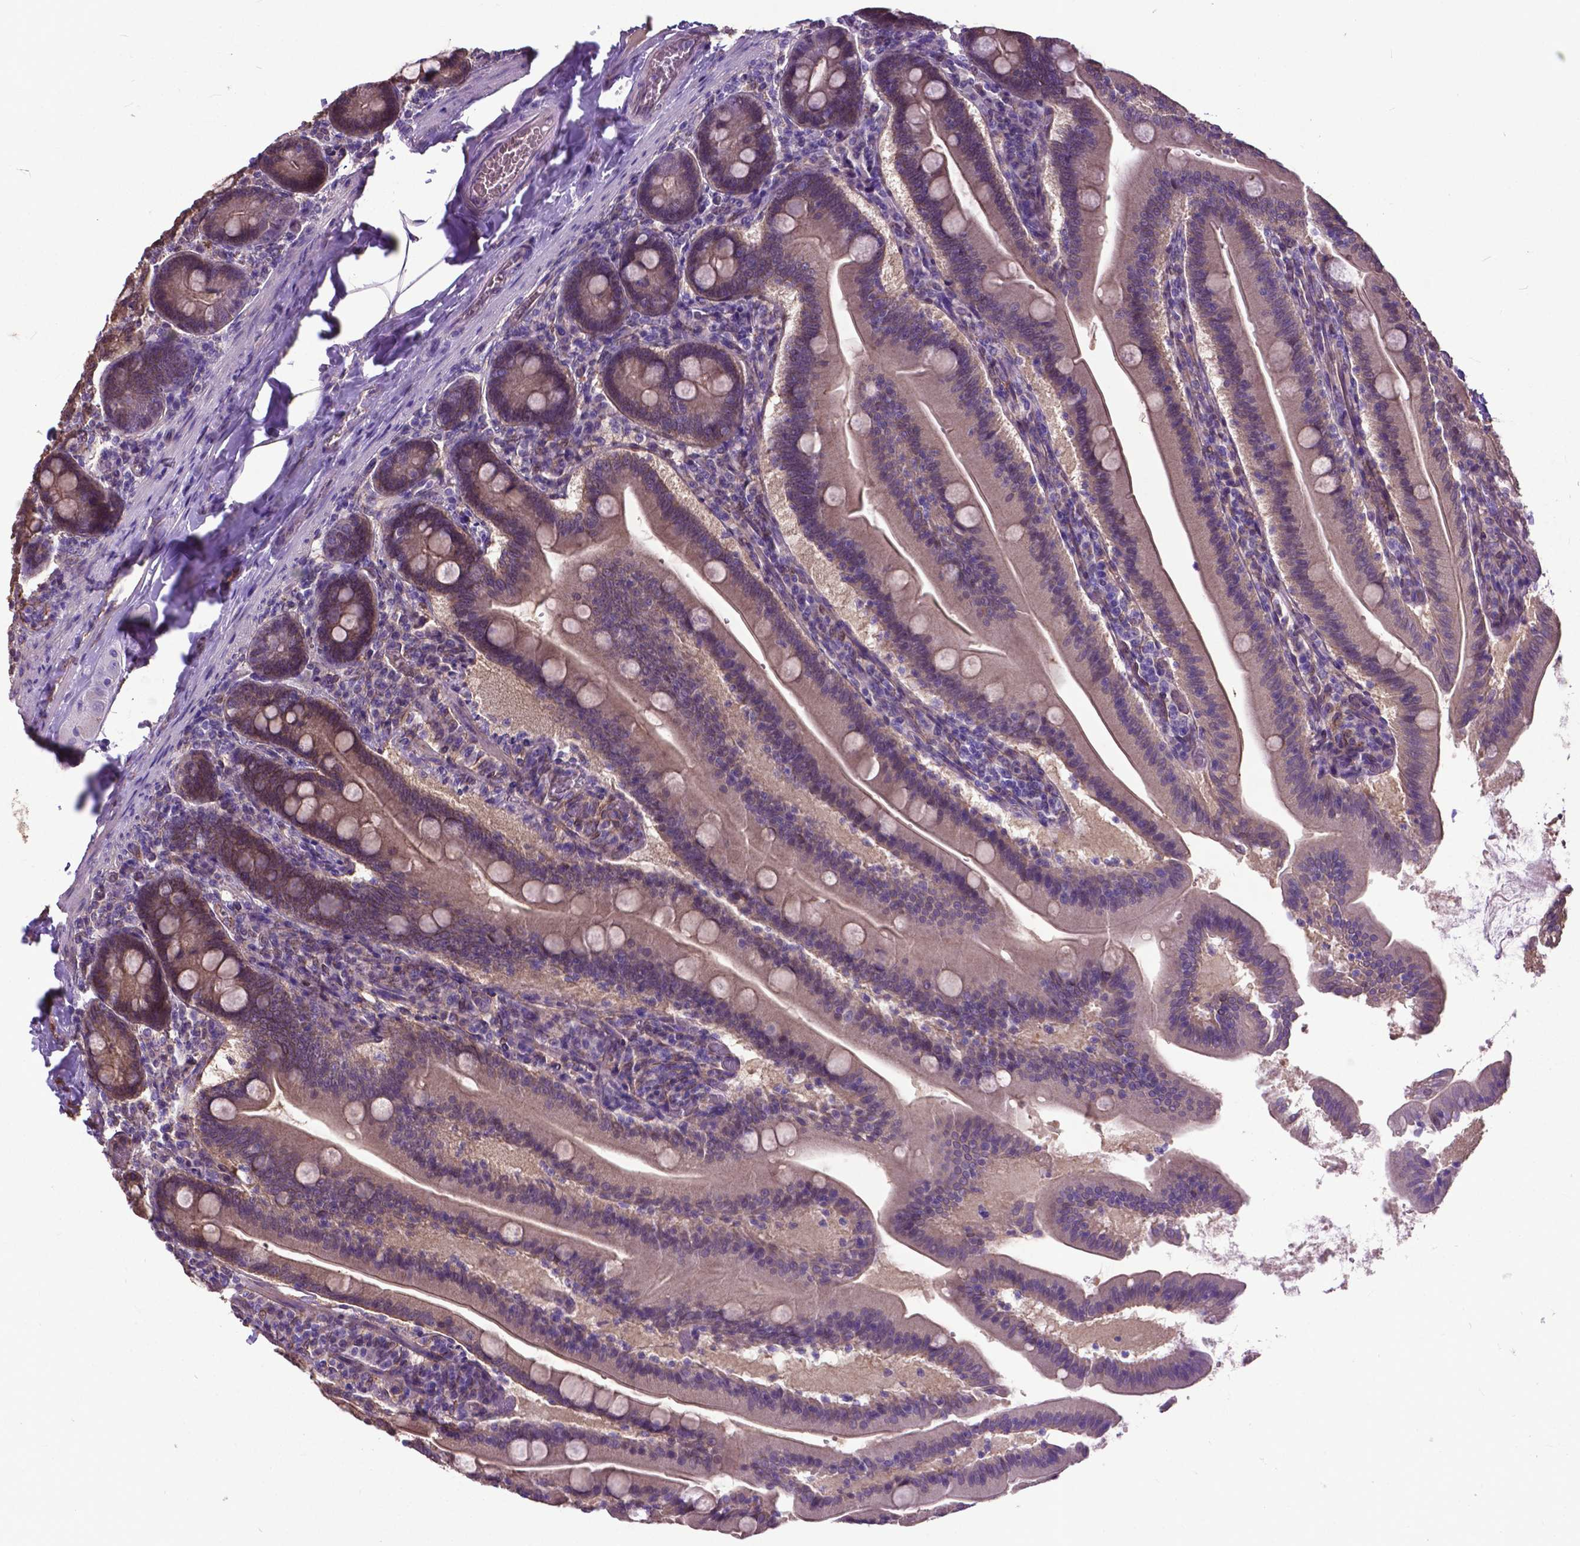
{"staining": {"intensity": "moderate", "quantity": ">75%", "location": "cytoplasmic/membranous,nuclear"}, "tissue": "small intestine", "cell_type": "Glandular cells", "image_type": "normal", "snomed": [{"axis": "morphology", "description": "Normal tissue, NOS"}, {"axis": "topography", "description": "Small intestine"}], "caption": "Small intestine stained for a protein (brown) reveals moderate cytoplasmic/membranous,nuclear positive expression in approximately >75% of glandular cells.", "gene": "PDLIM1", "patient": {"sex": "male", "age": 37}}